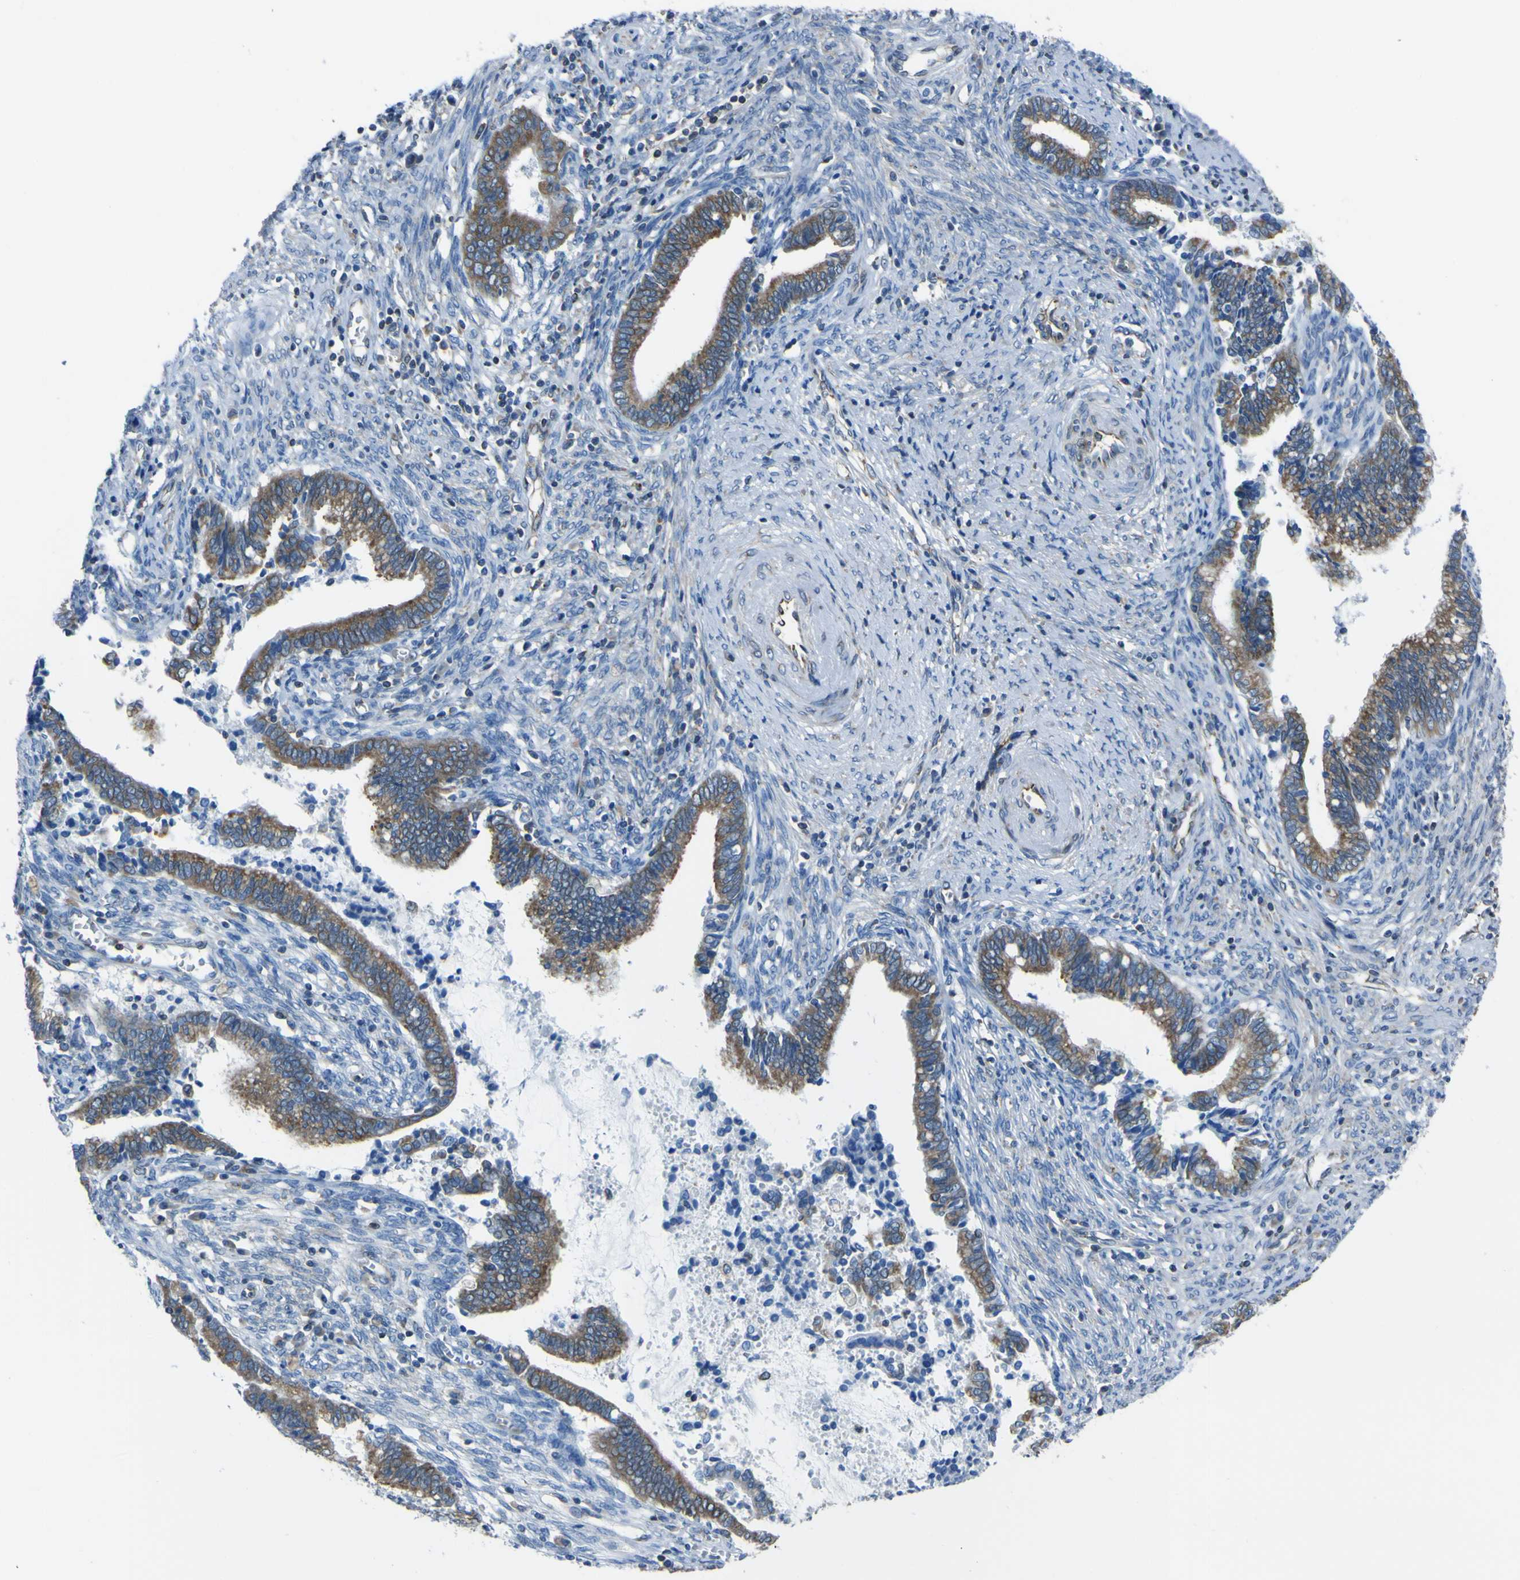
{"staining": {"intensity": "moderate", "quantity": ">75%", "location": "cytoplasmic/membranous"}, "tissue": "cervical cancer", "cell_type": "Tumor cells", "image_type": "cancer", "snomed": [{"axis": "morphology", "description": "Adenocarcinoma, NOS"}, {"axis": "topography", "description": "Cervix"}], "caption": "A medium amount of moderate cytoplasmic/membranous expression is present in about >75% of tumor cells in cervical cancer tissue.", "gene": "STIM1", "patient": {"sex": "female", "age": 44}}